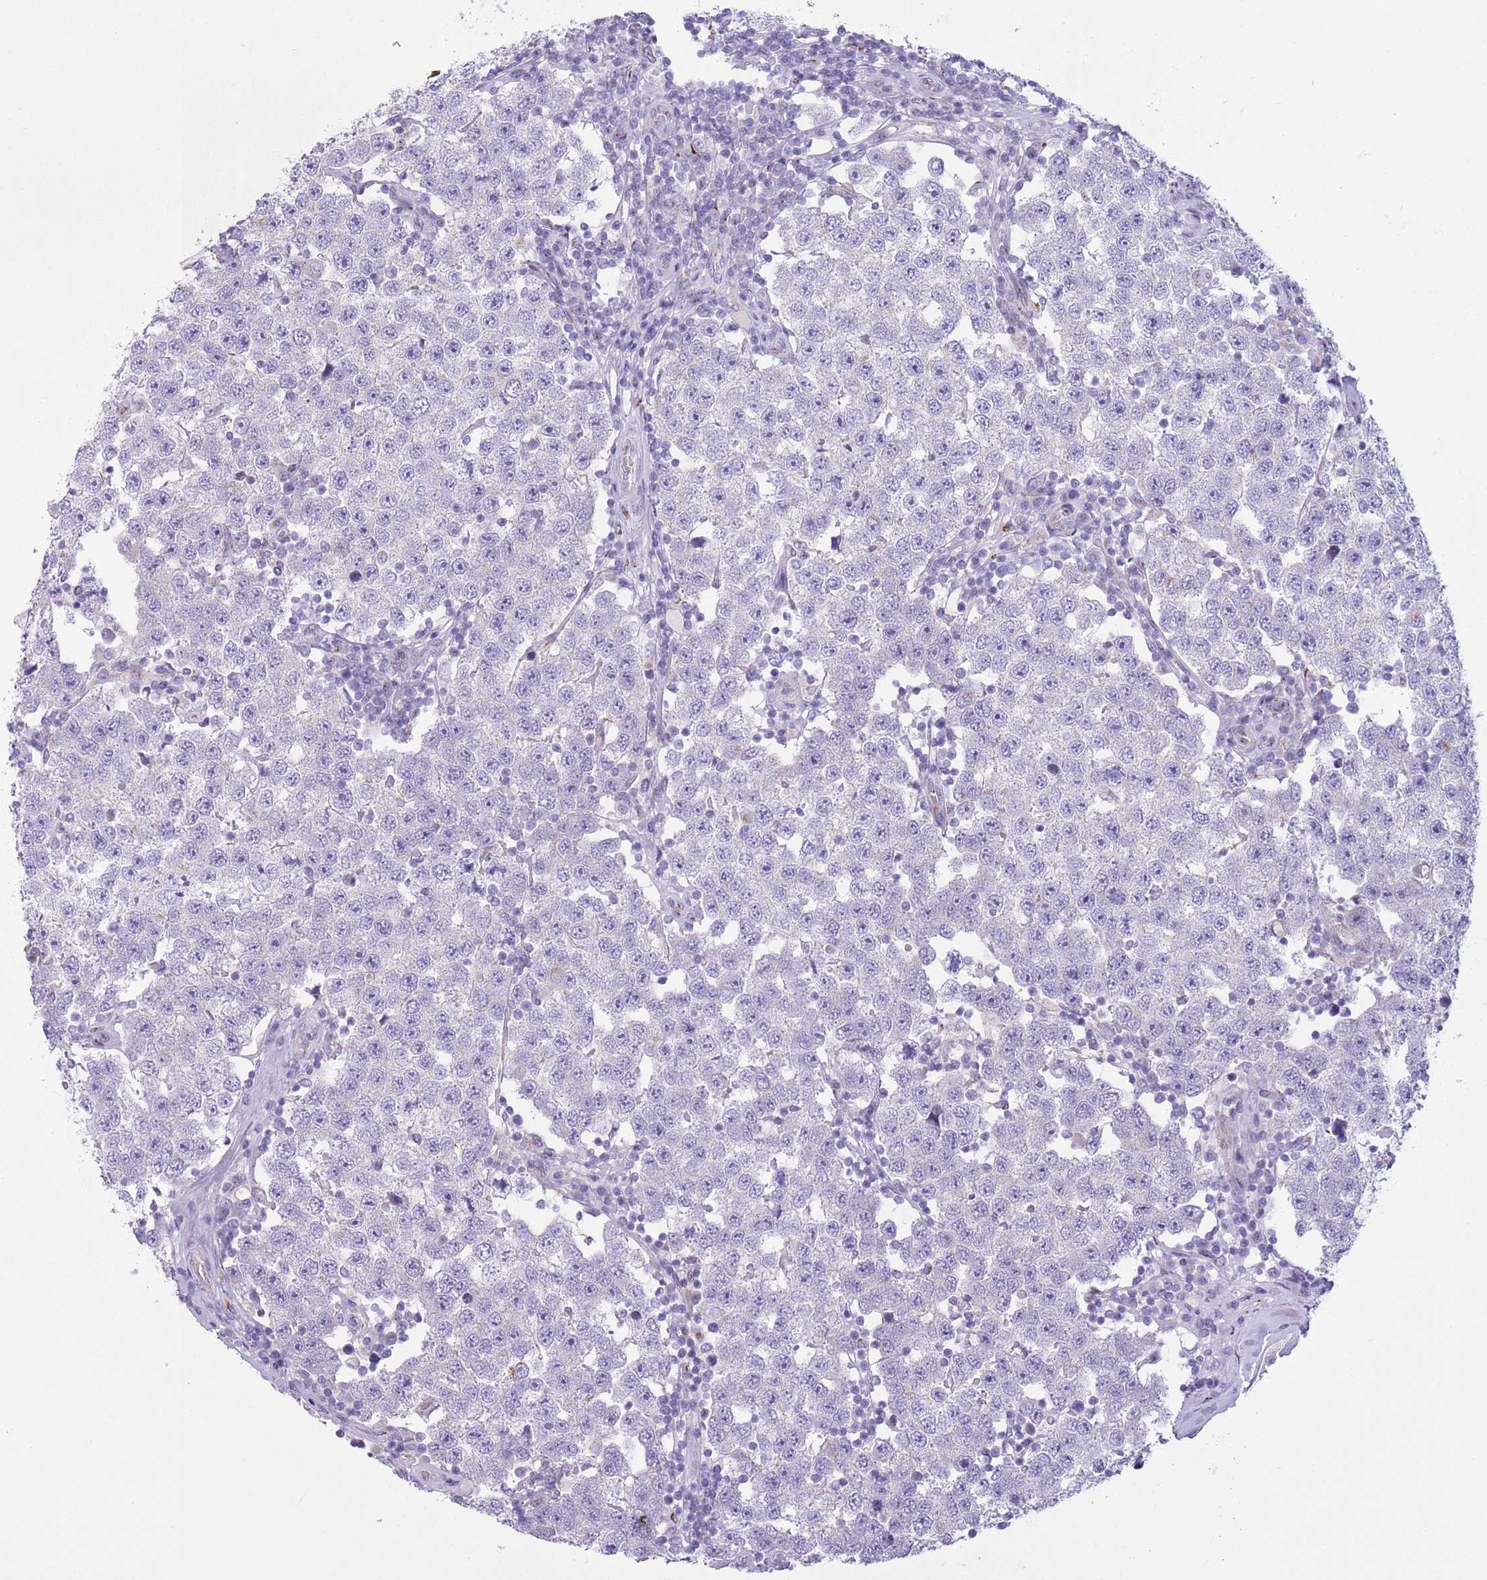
{"staining": {"intensity": "negative", "quantity": "none", "location": "none"}, "tissue": "testis cancer", "cell_type": "Tumor cells", "image_type": "cancer", "snomed": [{"axis": "morphology", "description": "Seminoma, NOS"}, {"axis": "topography", "description": "Testis"}], "caption": "Immunohistochemistry (IHC) of human testis seminoma demonstrates no staining in tumor cells.", "gene": "C20orf96", "patient": {"sex": "male", "age": 34}}